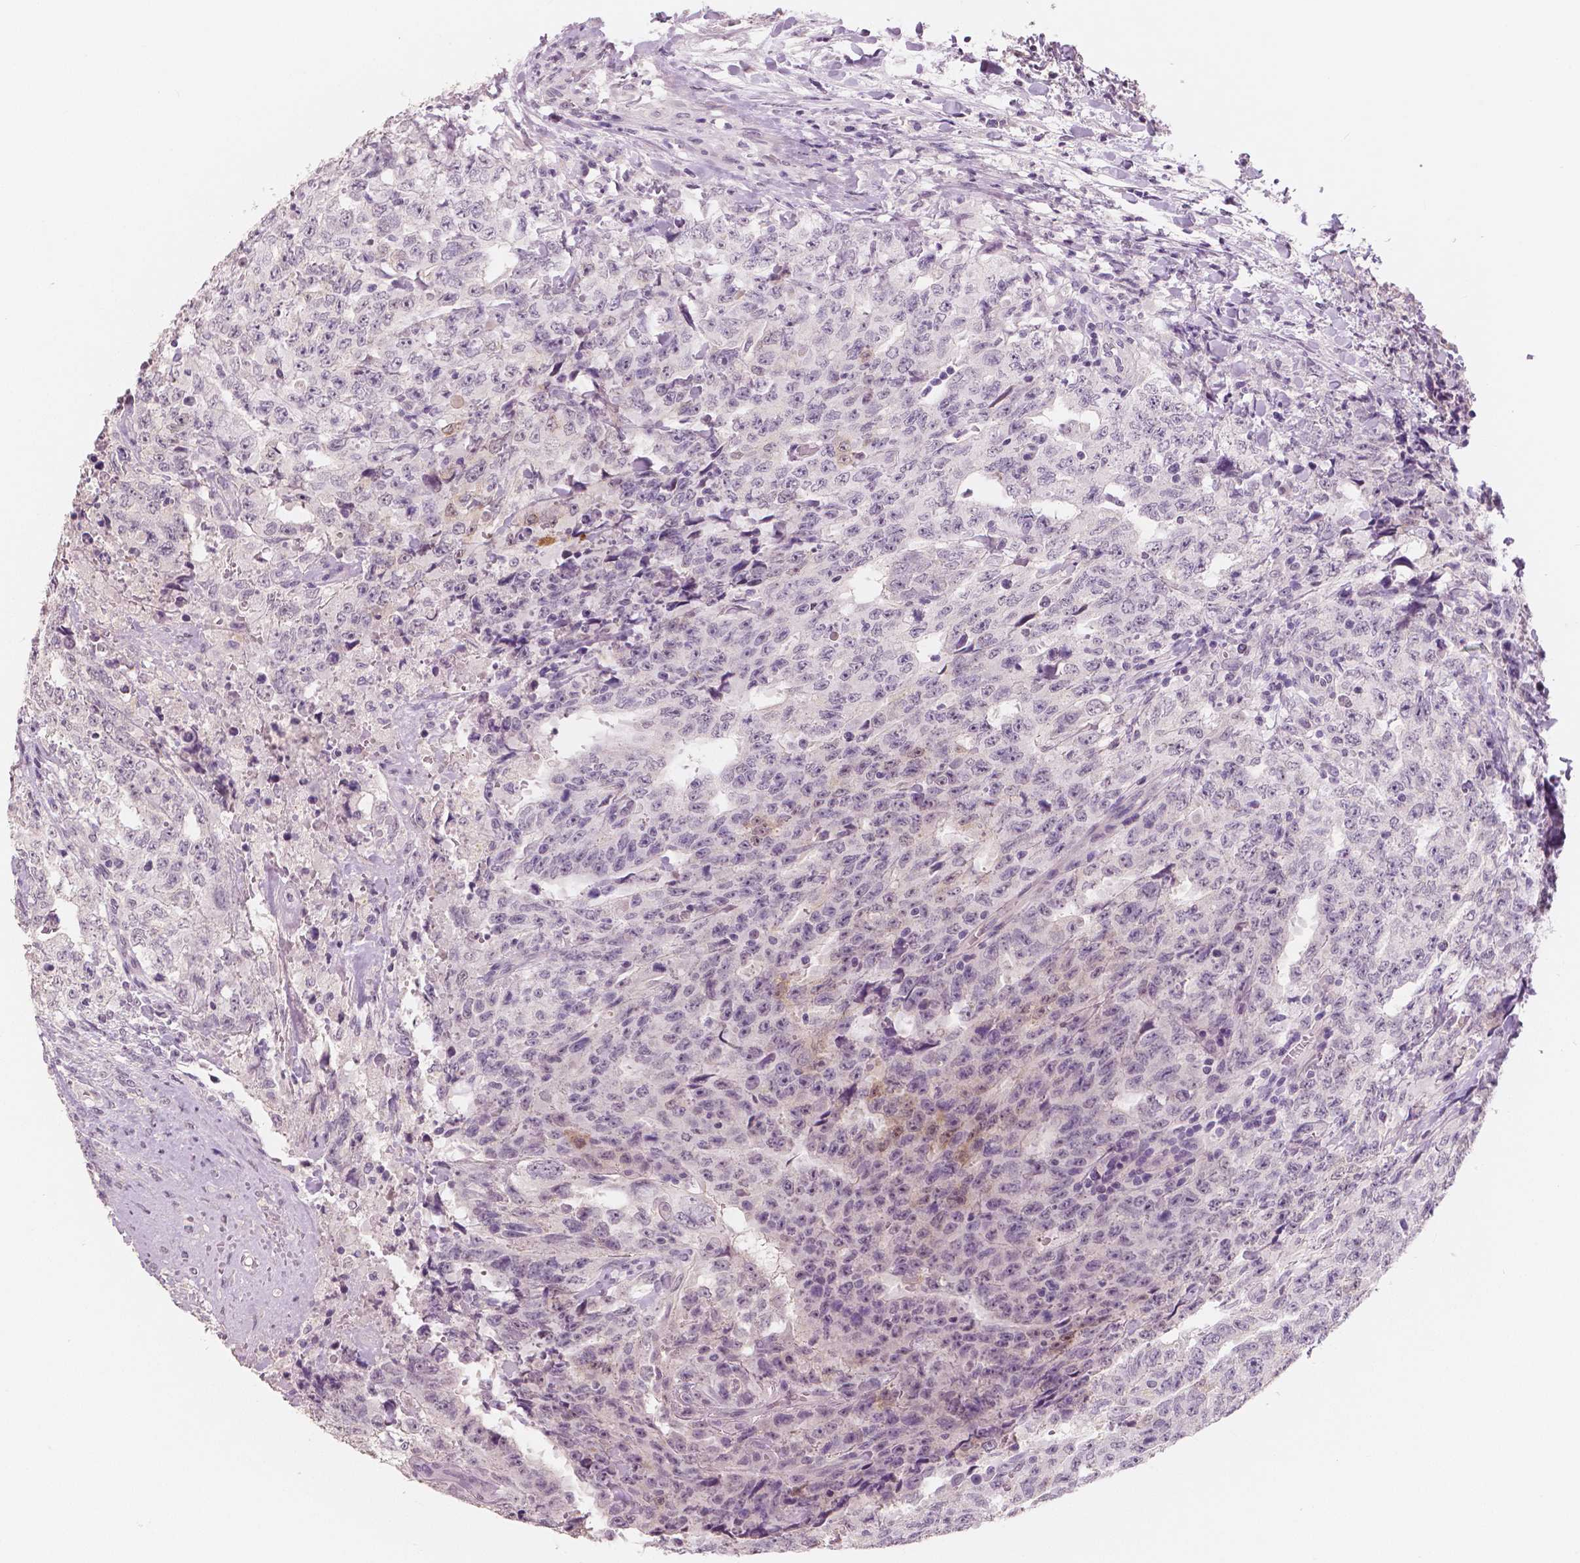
{"staining": {"intensity": "negative", "quantity": "none", "location": "none"}, "tissue": "testis cancer", "cell_type": "Tumor cells", "image_type": "cancer", "snomed": [{"axis": "morphology", "description": "Carcinoma, Embryonal, NOS"}, {"axis": "topography", "description": "Testis"}], "caption": "Tumor cells are negative for brown protein staining in embryonal carcinoma (testis).", "gene": "NECAB1", "patient": {"sex": "male", "age": 24}}